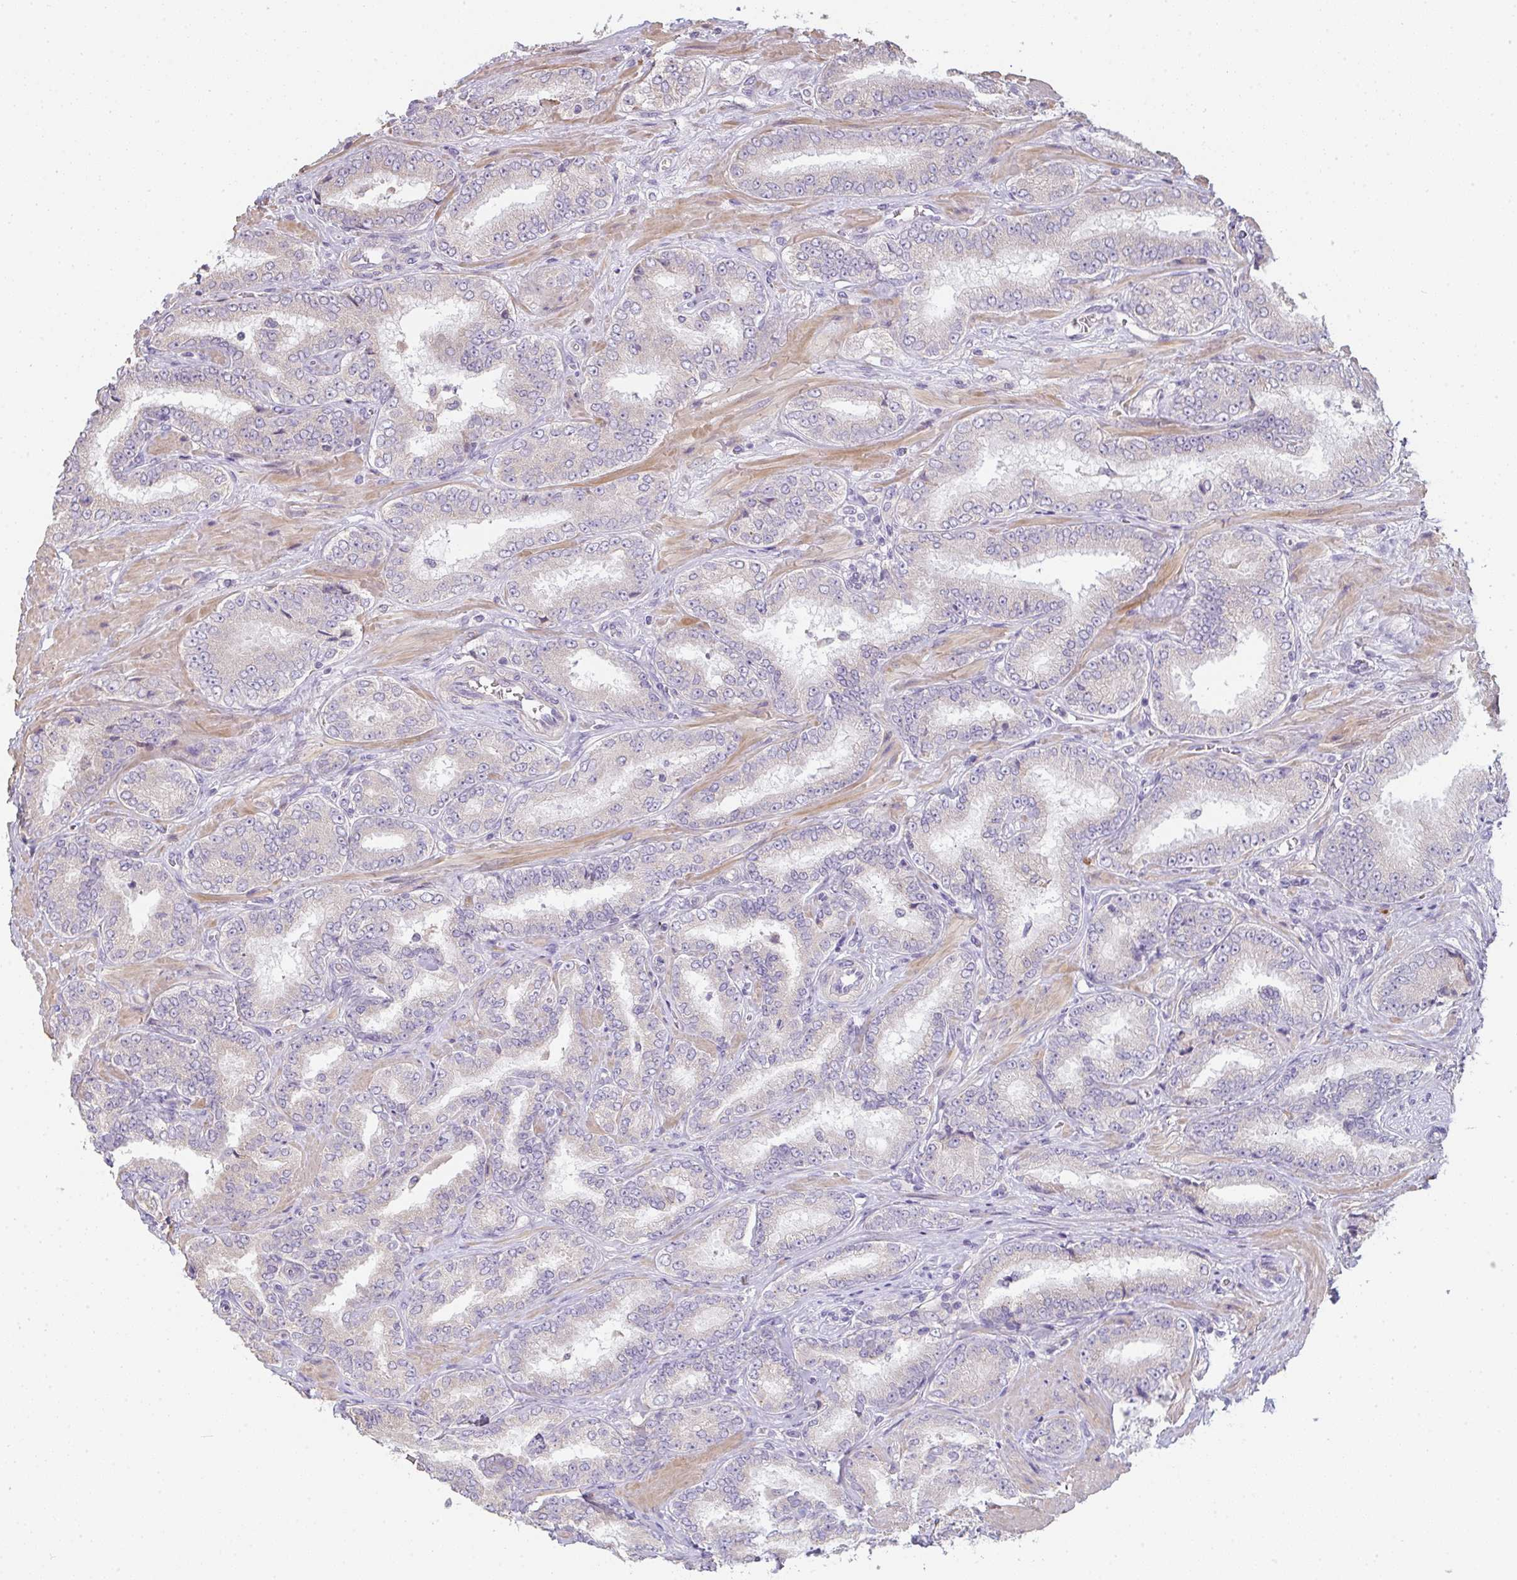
{"staining": {"intensity": "negative", "quantity": "none", "location": "none"}, "tissue": "prostate cancer", "cell_type": "Tumor cells", "image_type": "cancer", "snomed": [{"axis": "morphology", "description": "Adenocarcinoma, High grade"}, {"axis": "topography", "description": "Prostate"}], "caption": "Tumor cells are negative for brown protein staining in prostate high-grade adenocarcinoma.", "gene": "ZNF215", "patient": {"sex": "male", "age": 72}}